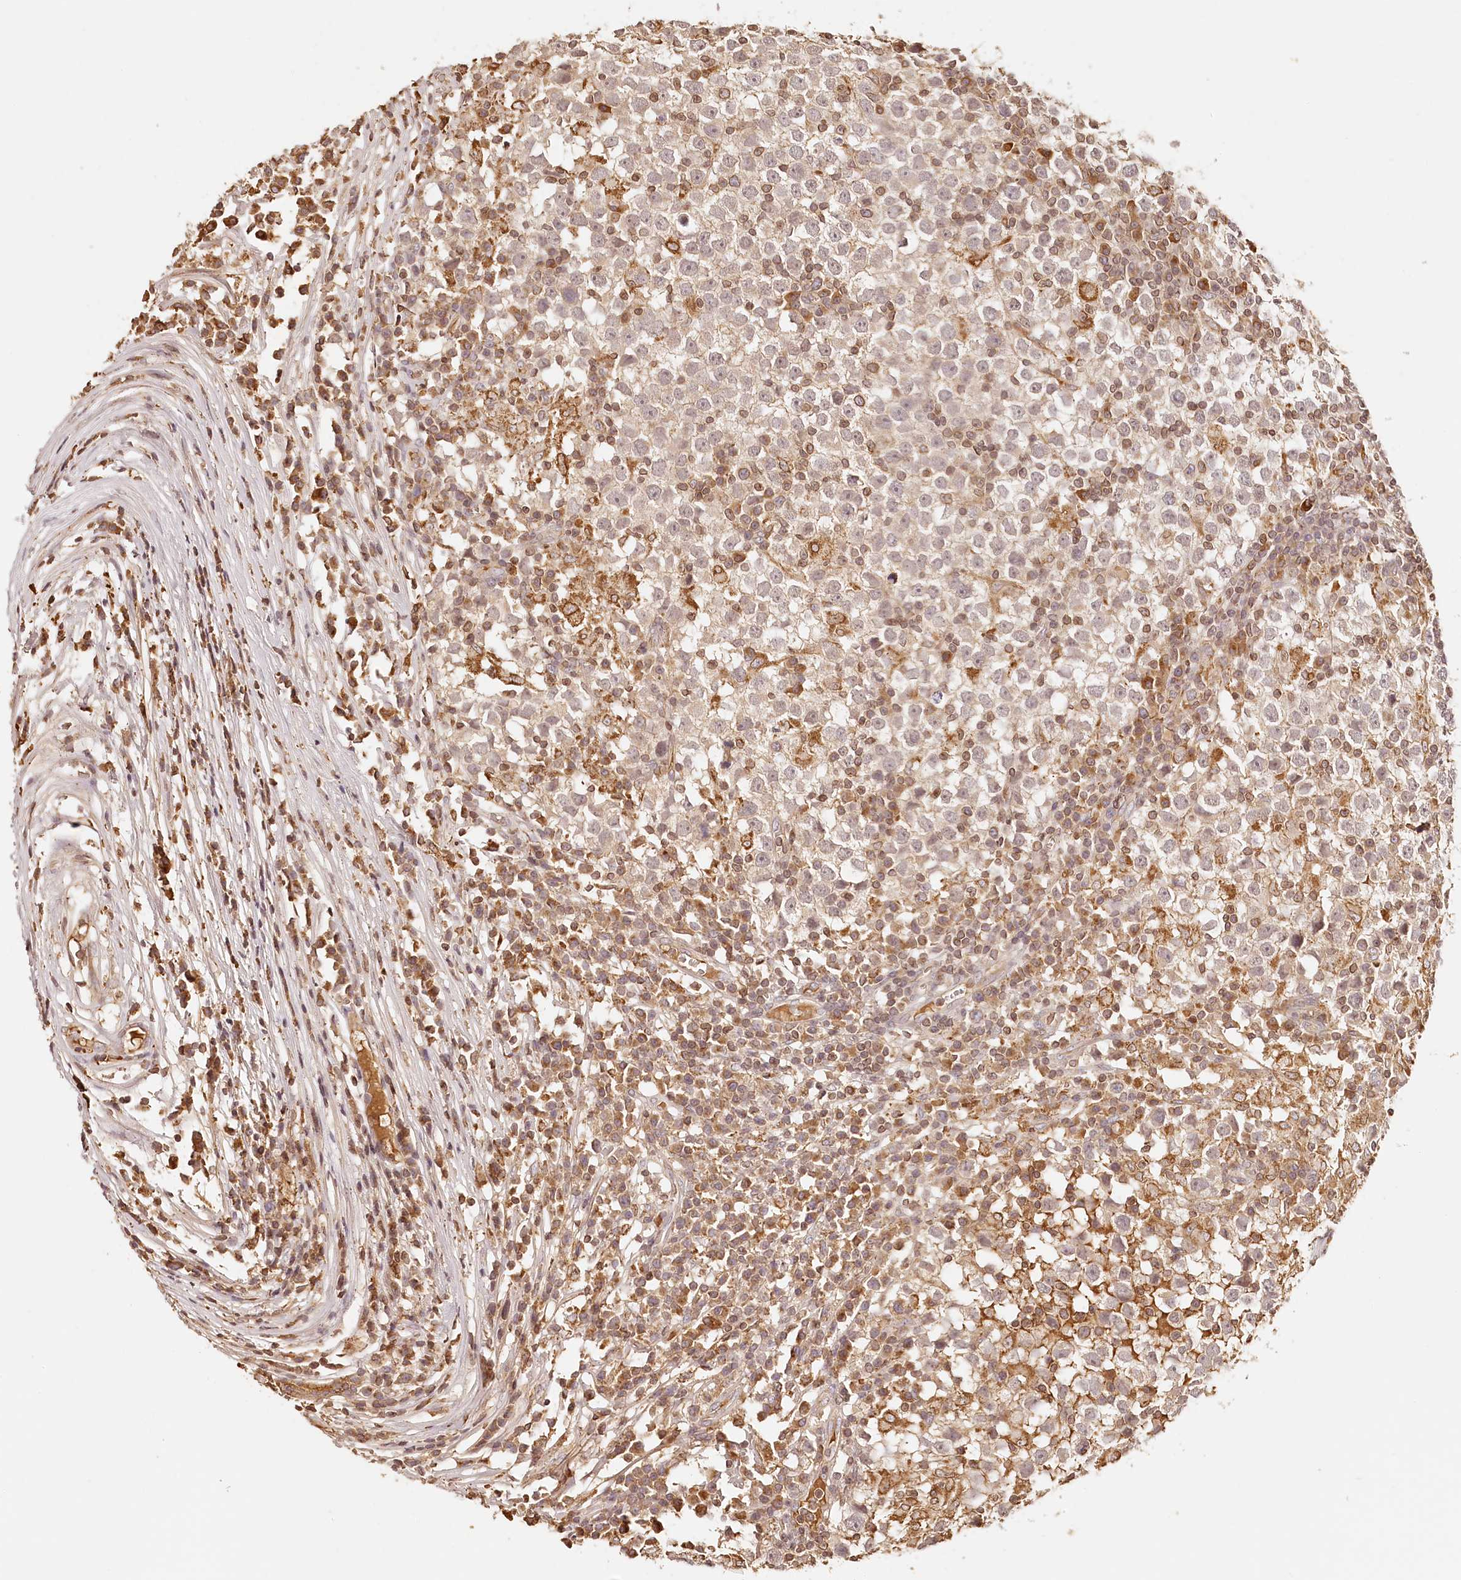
{"staining": {"intensity": "negative", "quantity": "none", "location": "none"}, "tissue": "testis cancer", "cell_type": "Tumor cells", "image_type": "cancer", "snomed": [{"axis": "morphology", "description": "Seminoma, NOS"}, {"axis": "topography", "description": "Testis"}], "caption": "A histopathology image of human testis cancer (seminoma) is negative for staining in tumor cells. (Brightfield microscopy of DAB immunohistochemistry at high magnification).", "gene": "SYNGR1", "patient": {"sex": "male", "age": 65}}